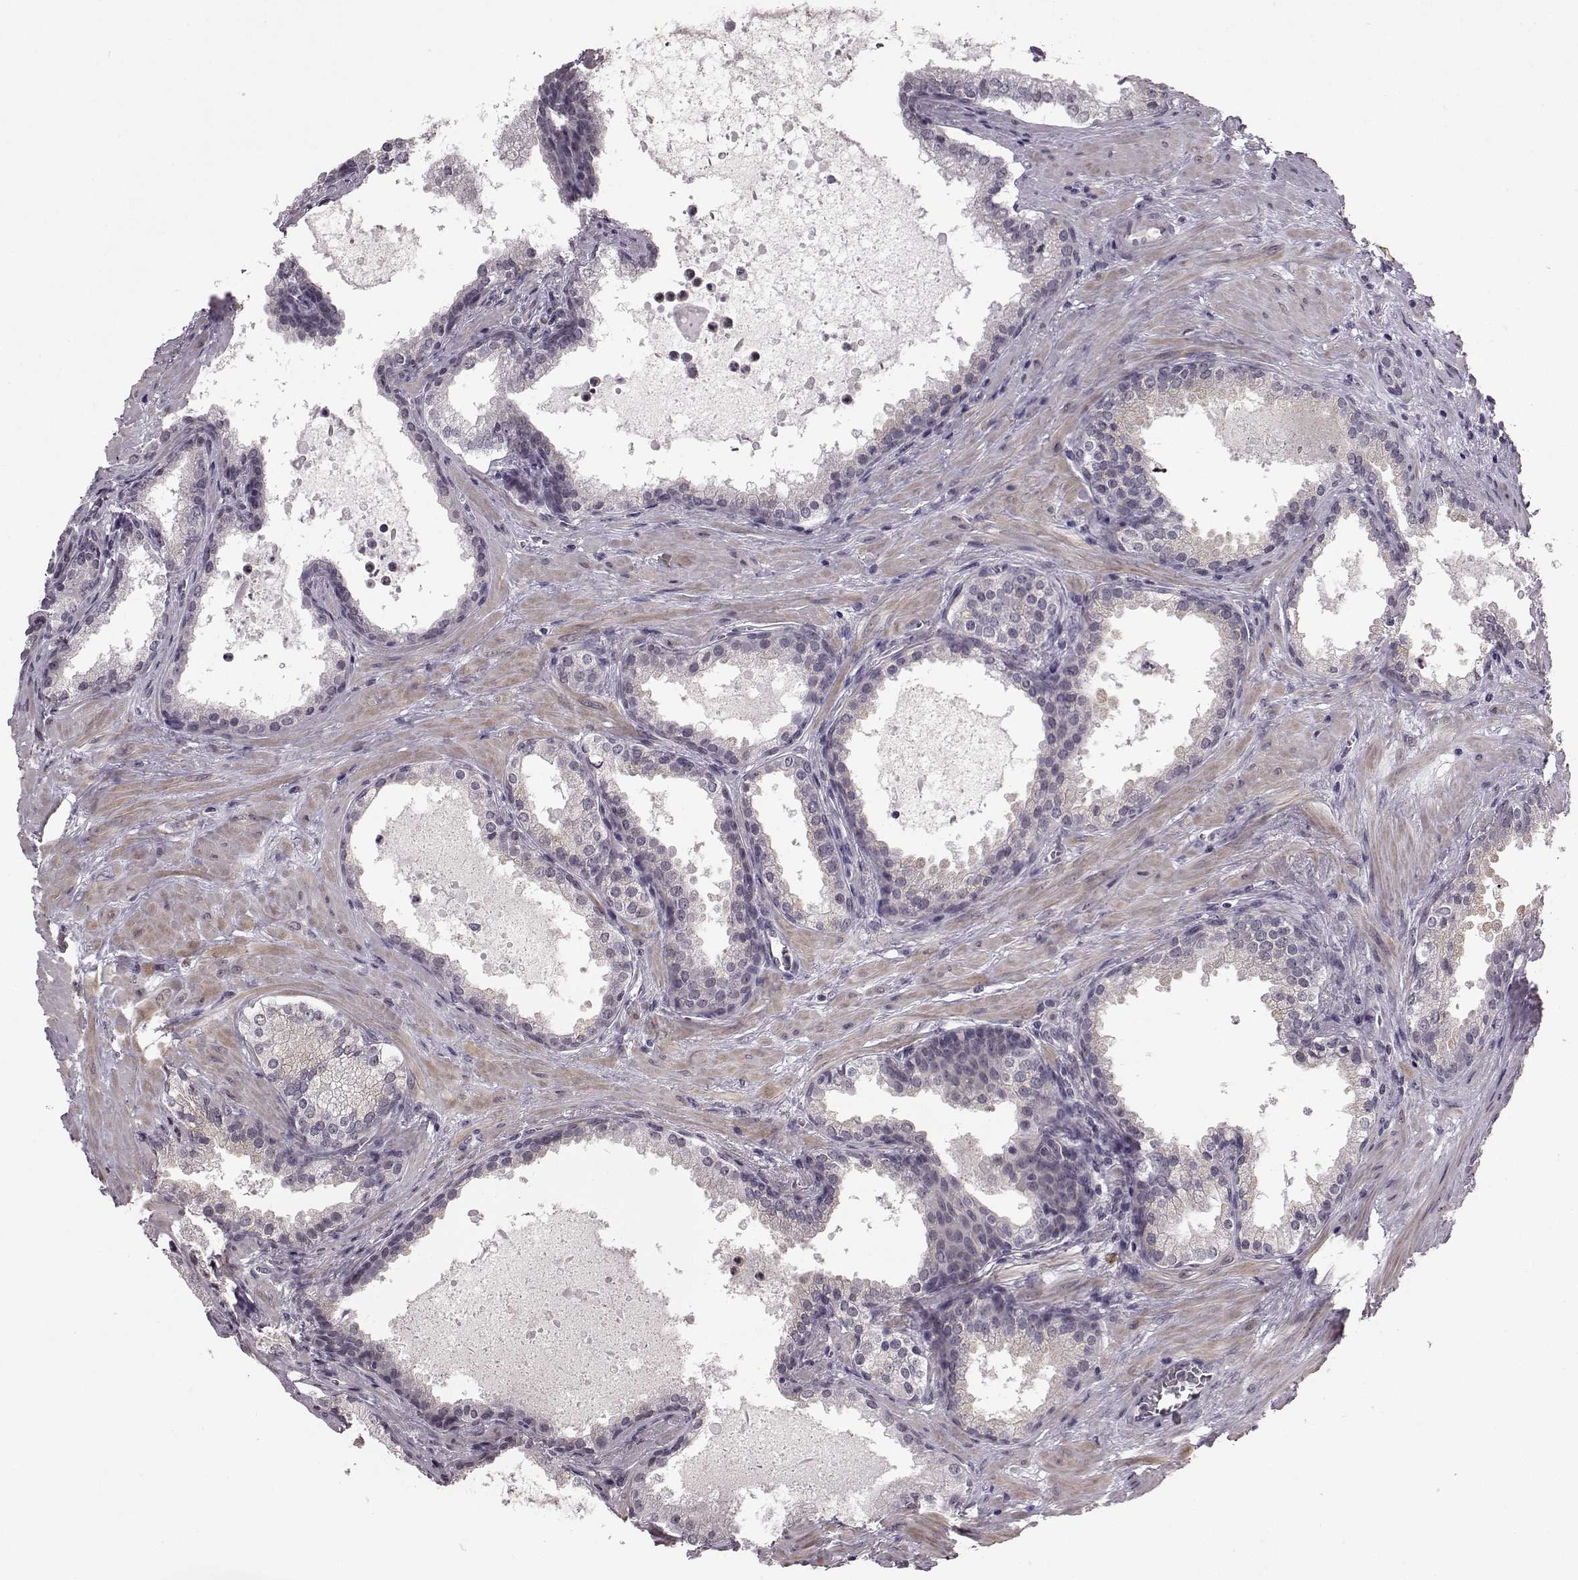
{"staining": {"intensity": "negative", "quantity": "none", "location": "none"}, "tissue": "prostate cancer", "cell_type": "Tumor cells", "image_type": "cancer", "snomed": [{"axis": "morphology", "description": "Adenocarcinoma, Low grade"}, {"axis": "topography", "description": "Prostate"}], "caption": "Tumor cells are negative for protein expression in human prostate cancer (adenocarcinoma (low-grade)). (Brightfield microscopy of DAB (3,3'-diaminobenzidine) IHC at high magnification).", "gene": "SLC28A2", "patient": {"sex": "male", "age": 56}}